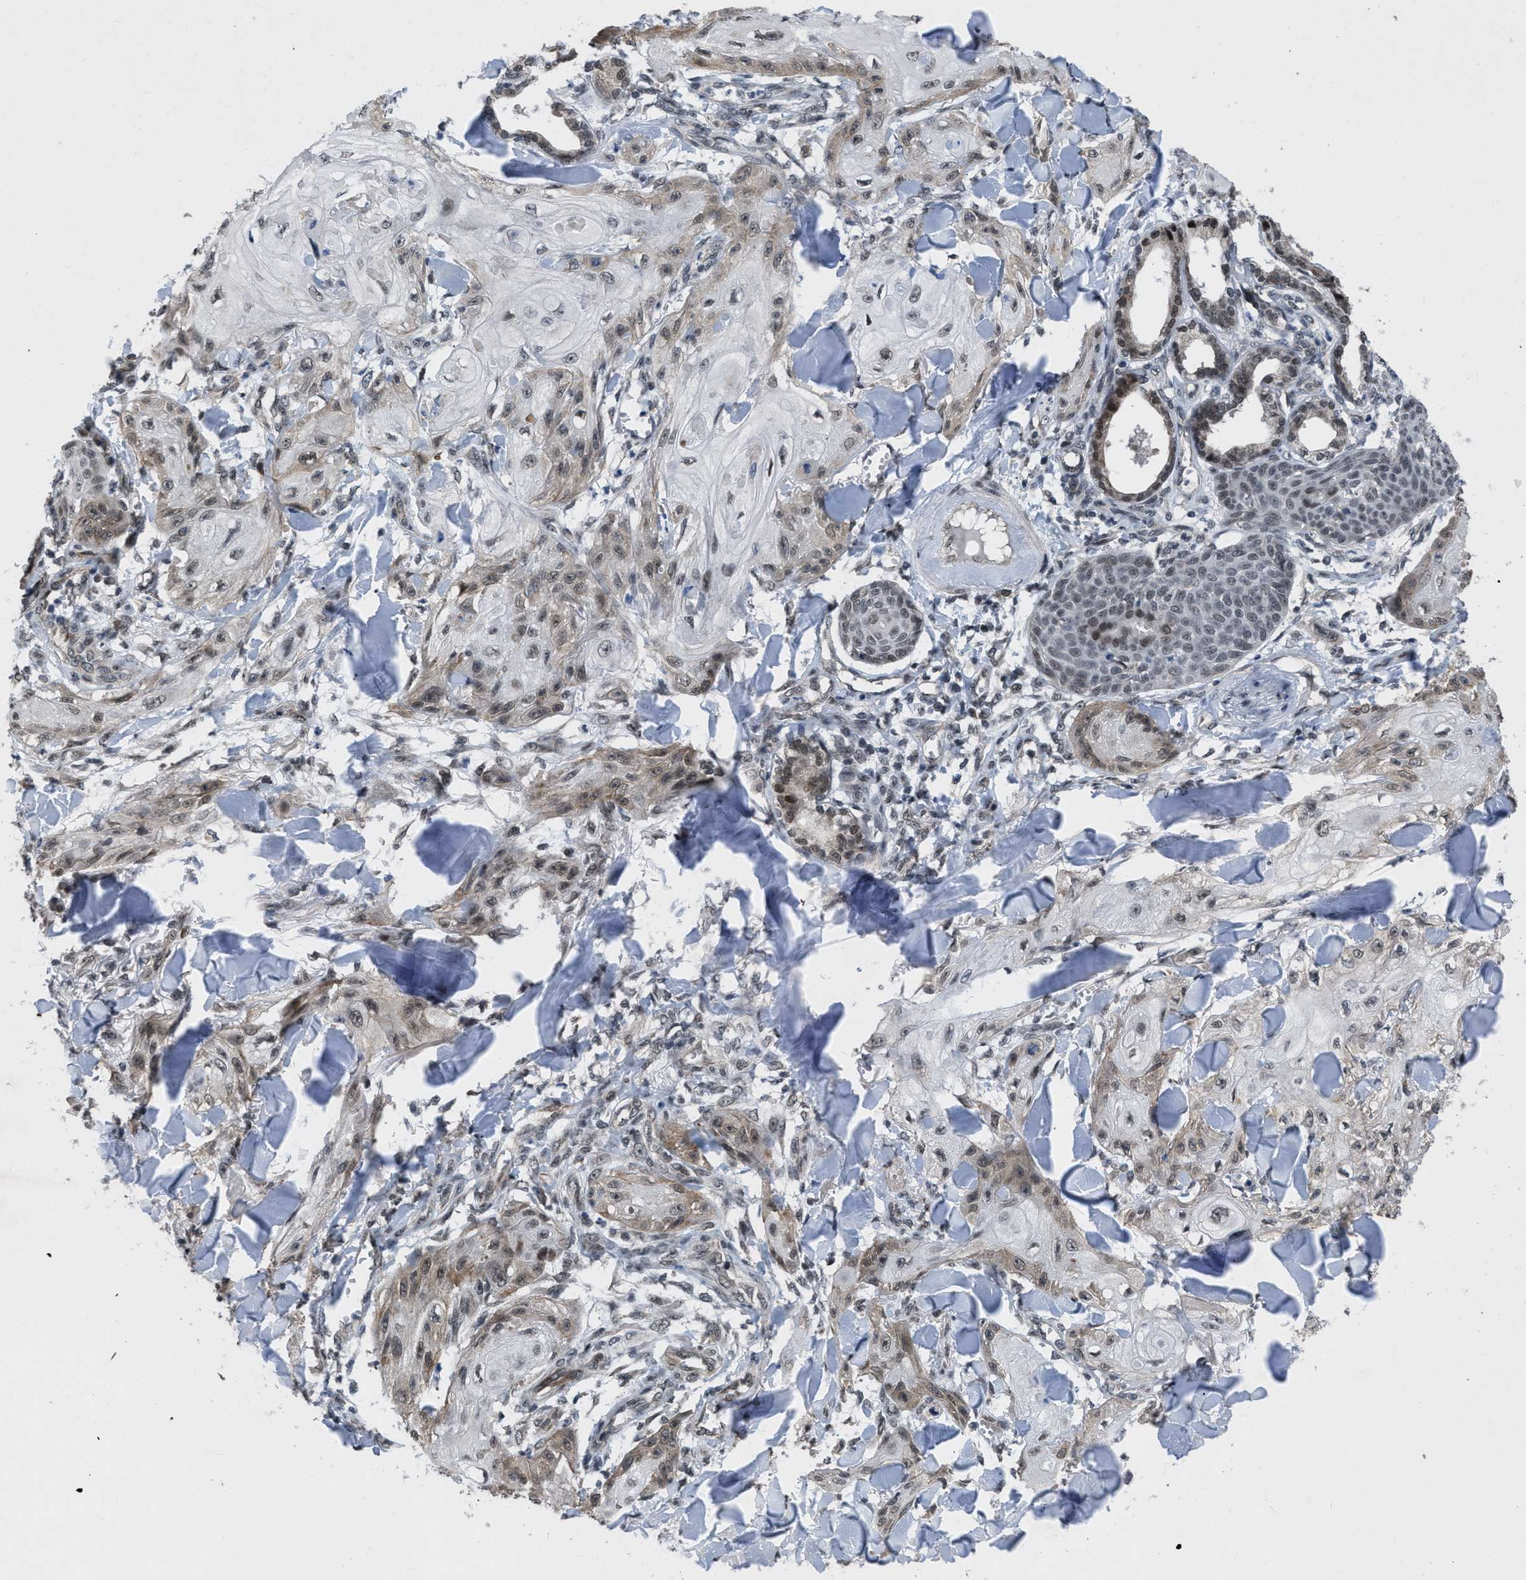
{"staining": {"intensity": "weak", "quantity": "<25%", "location": "cytoplasmic/membranous,nuclear"}, "tissue": "skin cancer", "cell_type": "Tumor cells", "image_type": "cancer", "snomed": [{"axis": "morphology", "description": "Squamous cell carcinoma, NOS"}, {"axis": "topography", "description": "Skin"}], "caption": "Tumor cells are negative for brown protein staining in skin cancer (squamous cell carcinoma).", "gene": "ZNHIT1", "patient": {"sex": "male", "age": 74}}